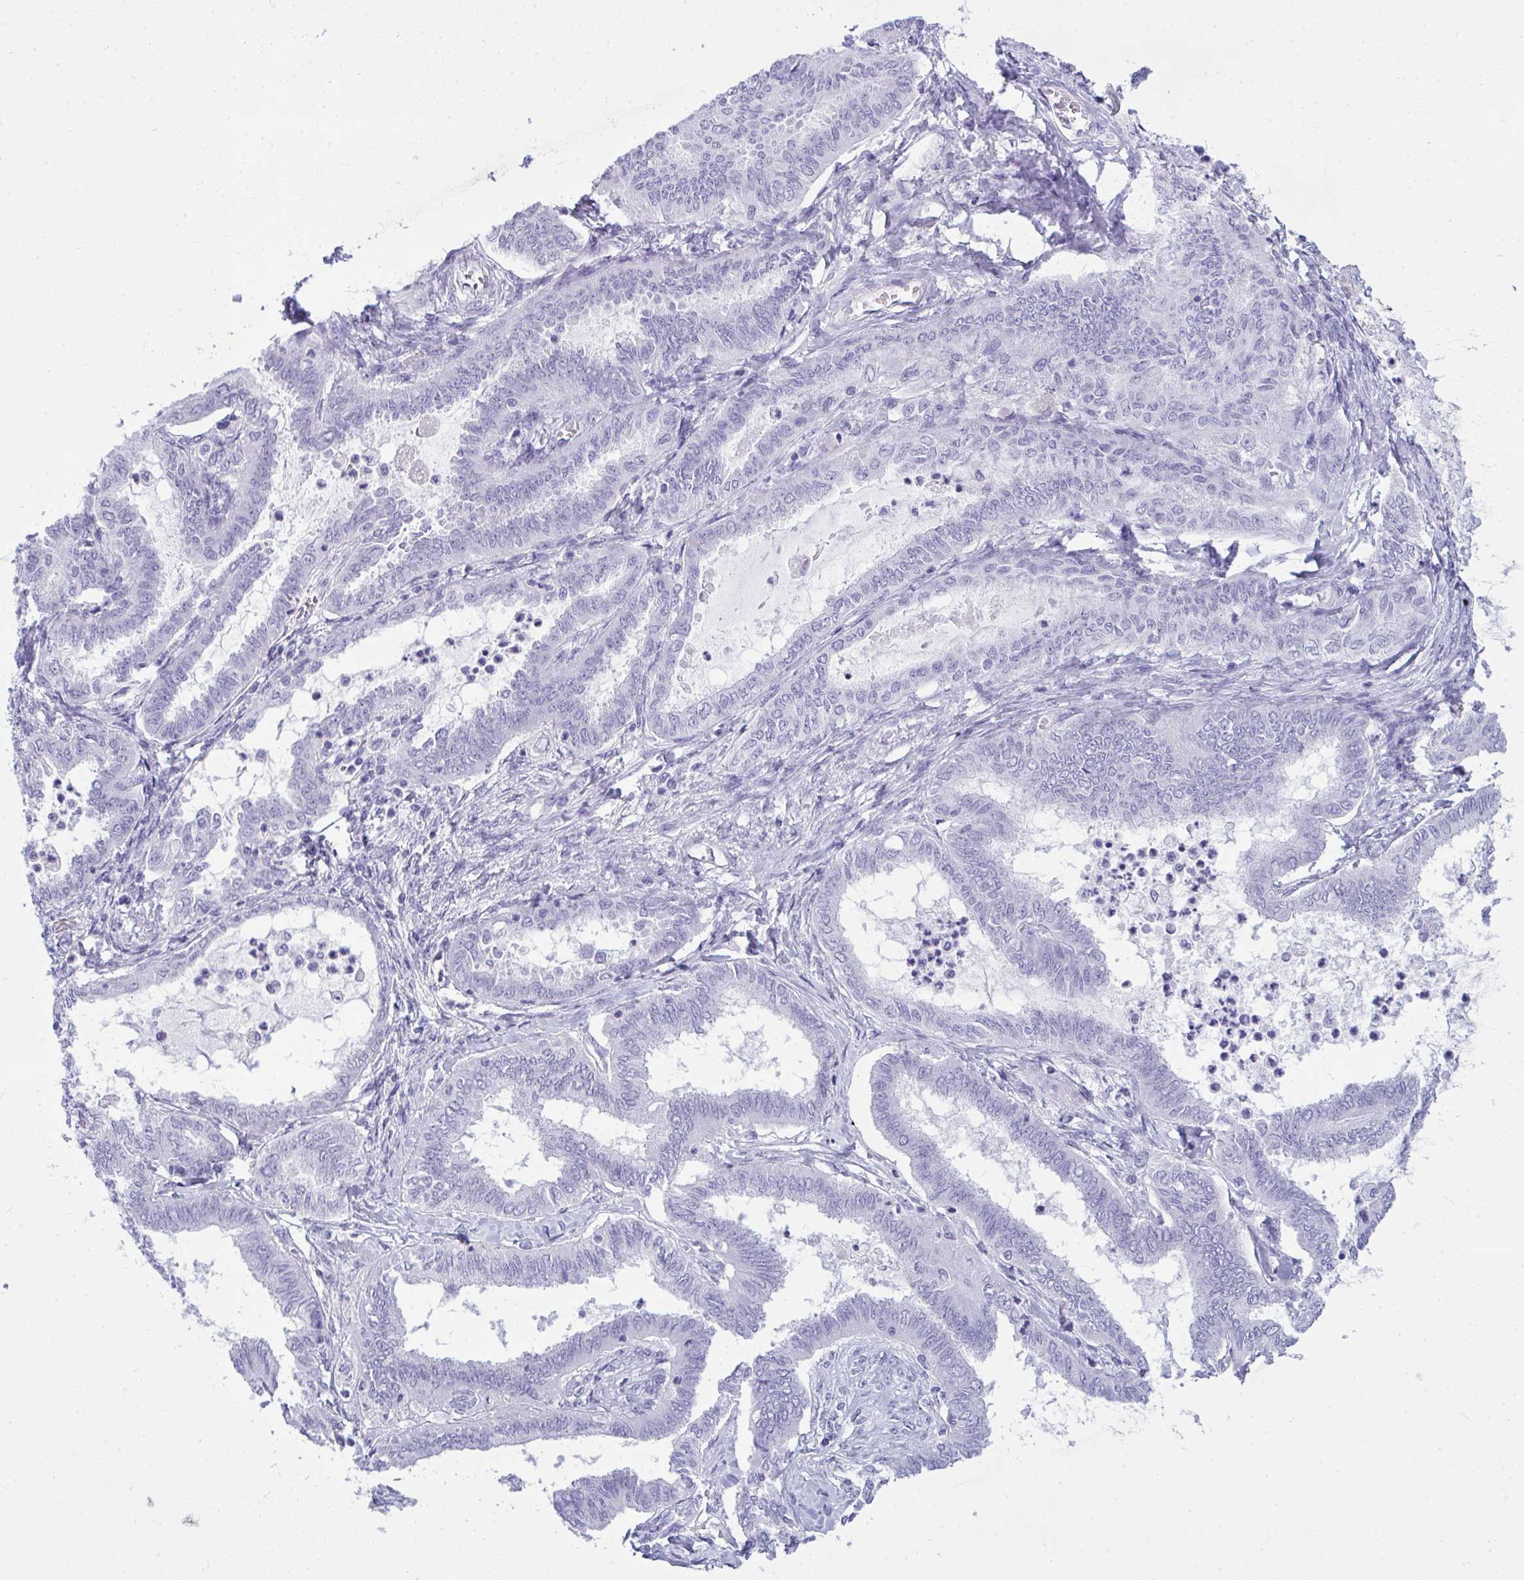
{"staining": {"intensity": "negative", "quantity": "none", "location": "none"}, "tissue": "ovarian cancer", "cell_type": "Tumor cells", "image_type": "cancer", "snomed": [{"axis": "morphology", "description": "Carcinoma, endometroid"}, {"axis": "topography", "description": "Ovary"}], "caption": "Immunohistochemistry (IHC) histopathology image of ovarian cancer stained for a protein (brown), which displays no staining in tumor cells.", "gene": "PRM2", "patient": {"sex": "female", "age": 70}}